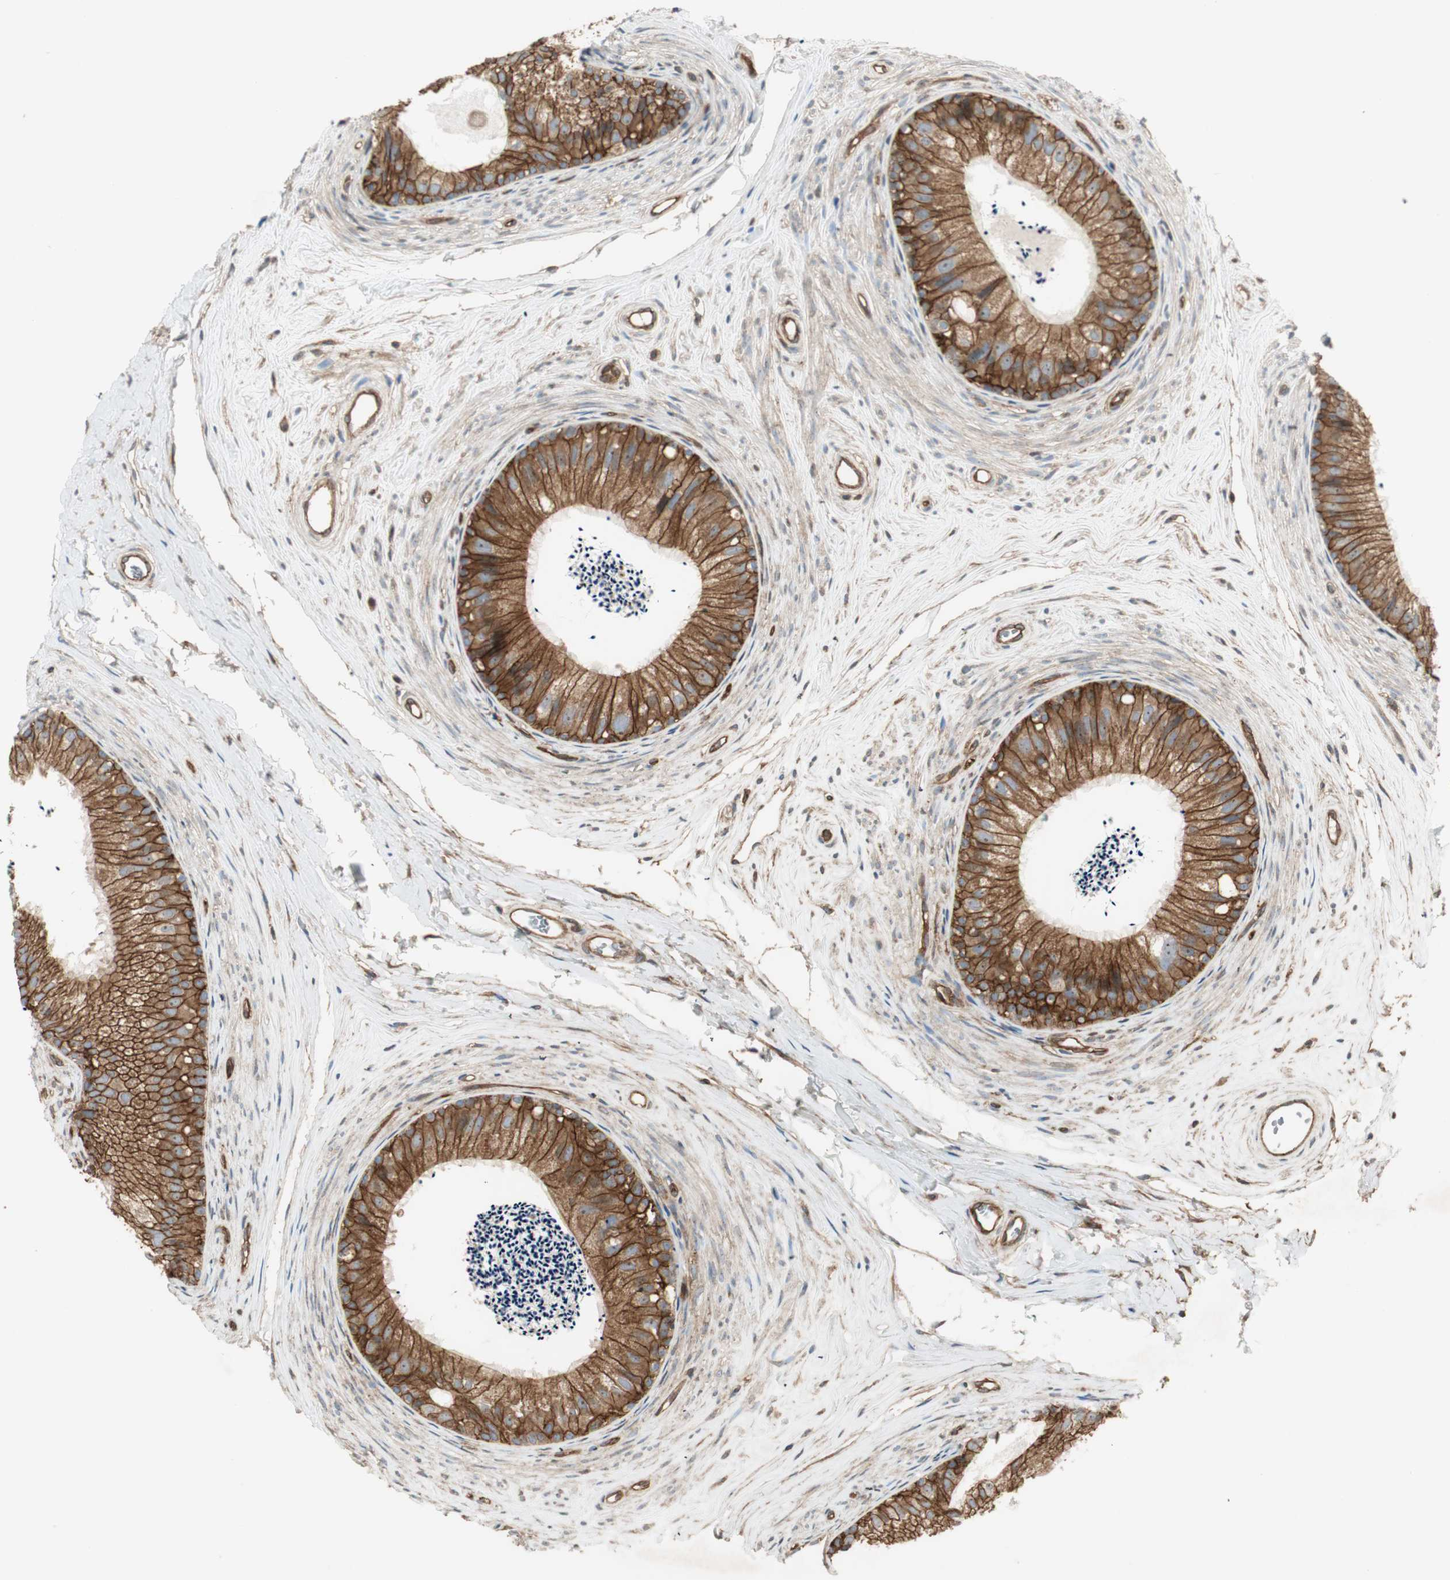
{"staining": {"intensity": "strong", "quantity": ">75%", "location": "cytoplasmic/membranous"}, "tissue": "epididymis", "cell_type": "Glandular cells", "image_type": "normal", "snomed": [{"axis": "morphology", "description": "Normal tissue, NOS"}, {"axis": "topography", "description": "Epididymis"}], "caption": "IHC image of unremarkable epididymis stained for a protein (brown), which reveals high levels of strong cytoplasmic/membranous positivity in approximately >75% of glandular cells.", "gene": "BTN3A3", "patient": {"sex": "male", "age": 56}}